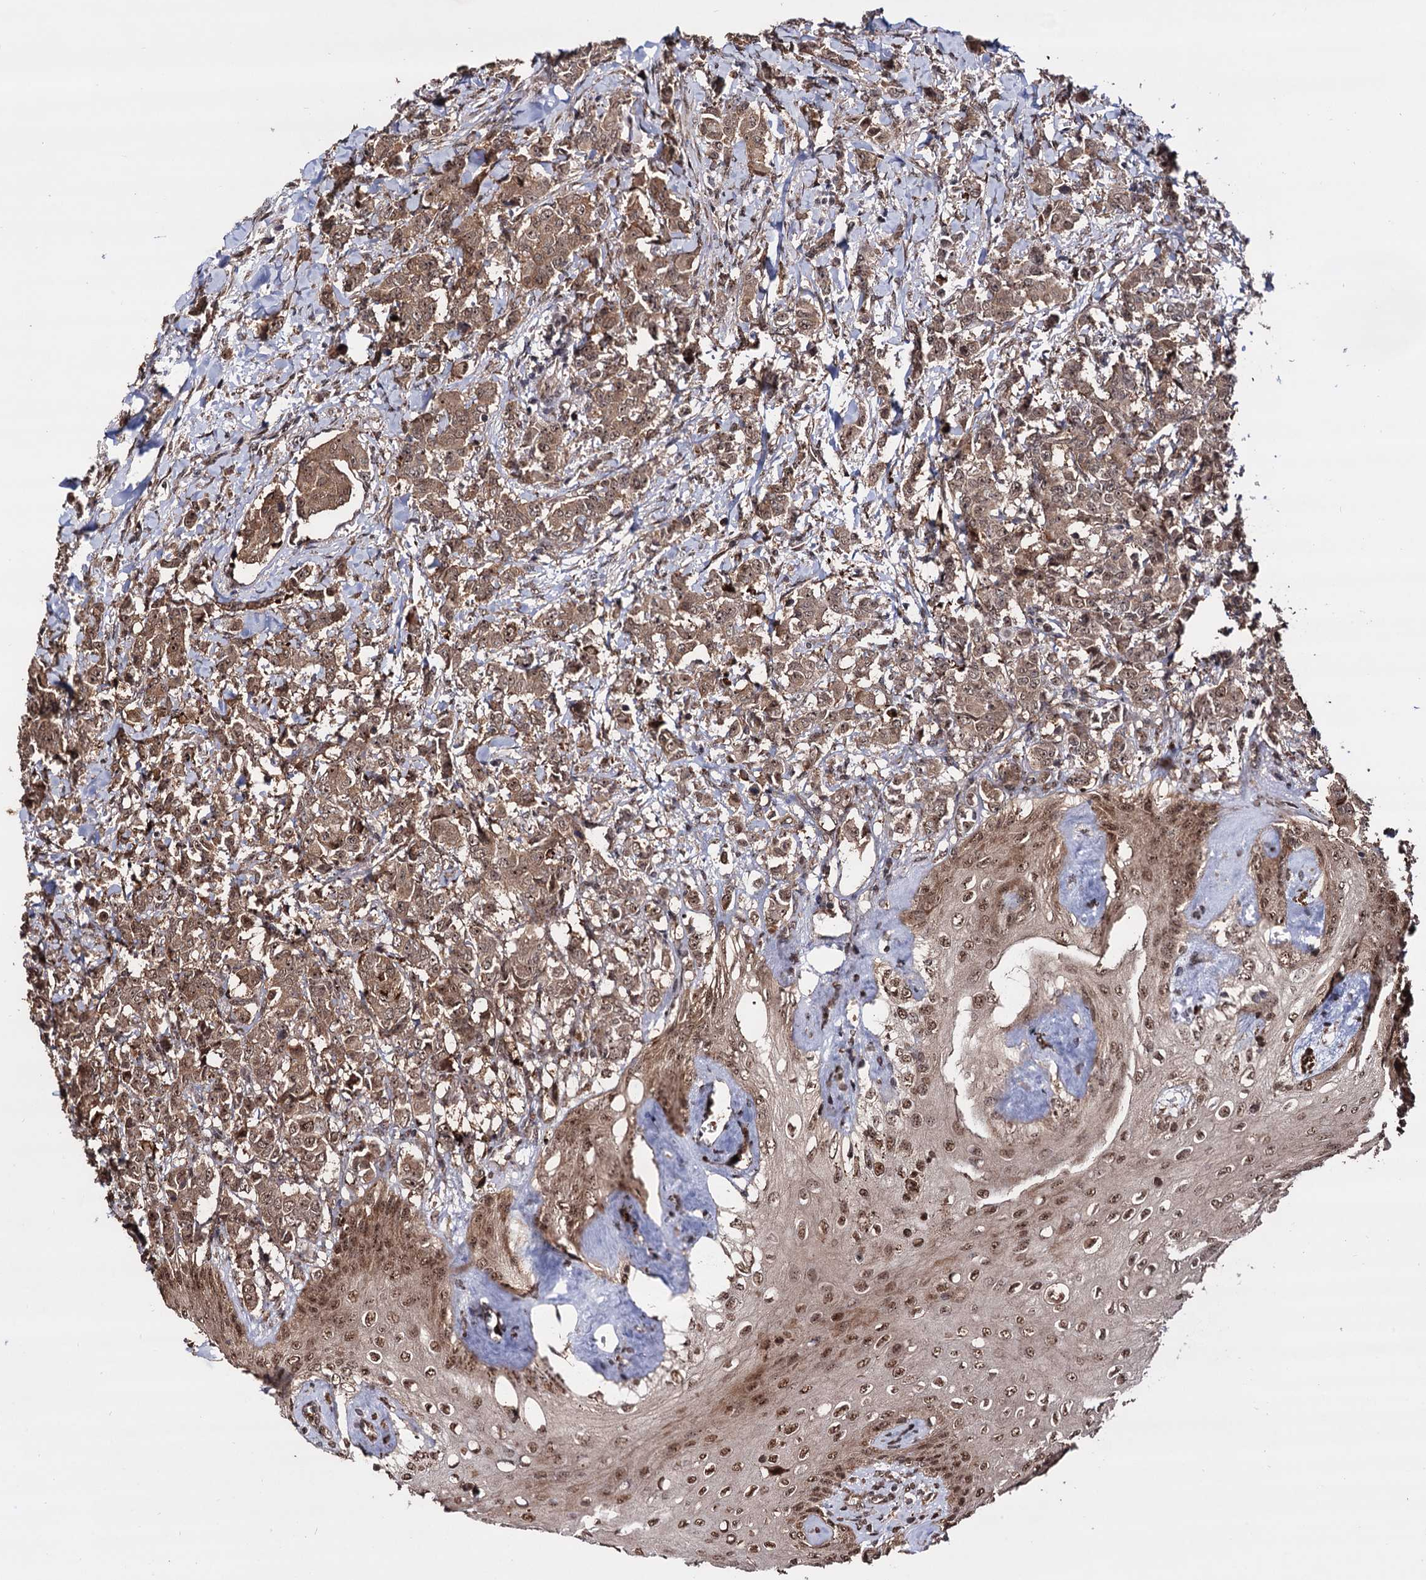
{"staining": {"intensity": "moderate", "quantity": ">75%", "location": "cytoplasmic/membranous,nuclear"}, "tissue": "breast cancer", "cell_type": "Tumor cells", "image_type": "cancer", "snomed": [{"axis": "morphology", "description": "Duct carcinoma"}, {"axis": "topography", "description": "Breast"}], "caption": "Tumor cells reveal medium levels of moderate cytoplasmic/membranous and nuclear positivity in about >75% of cells in human breast cancer (infiltrating ductal carcinoma).", "gene": "PIGB", "patient": {"sex": "female", "age": 40}}